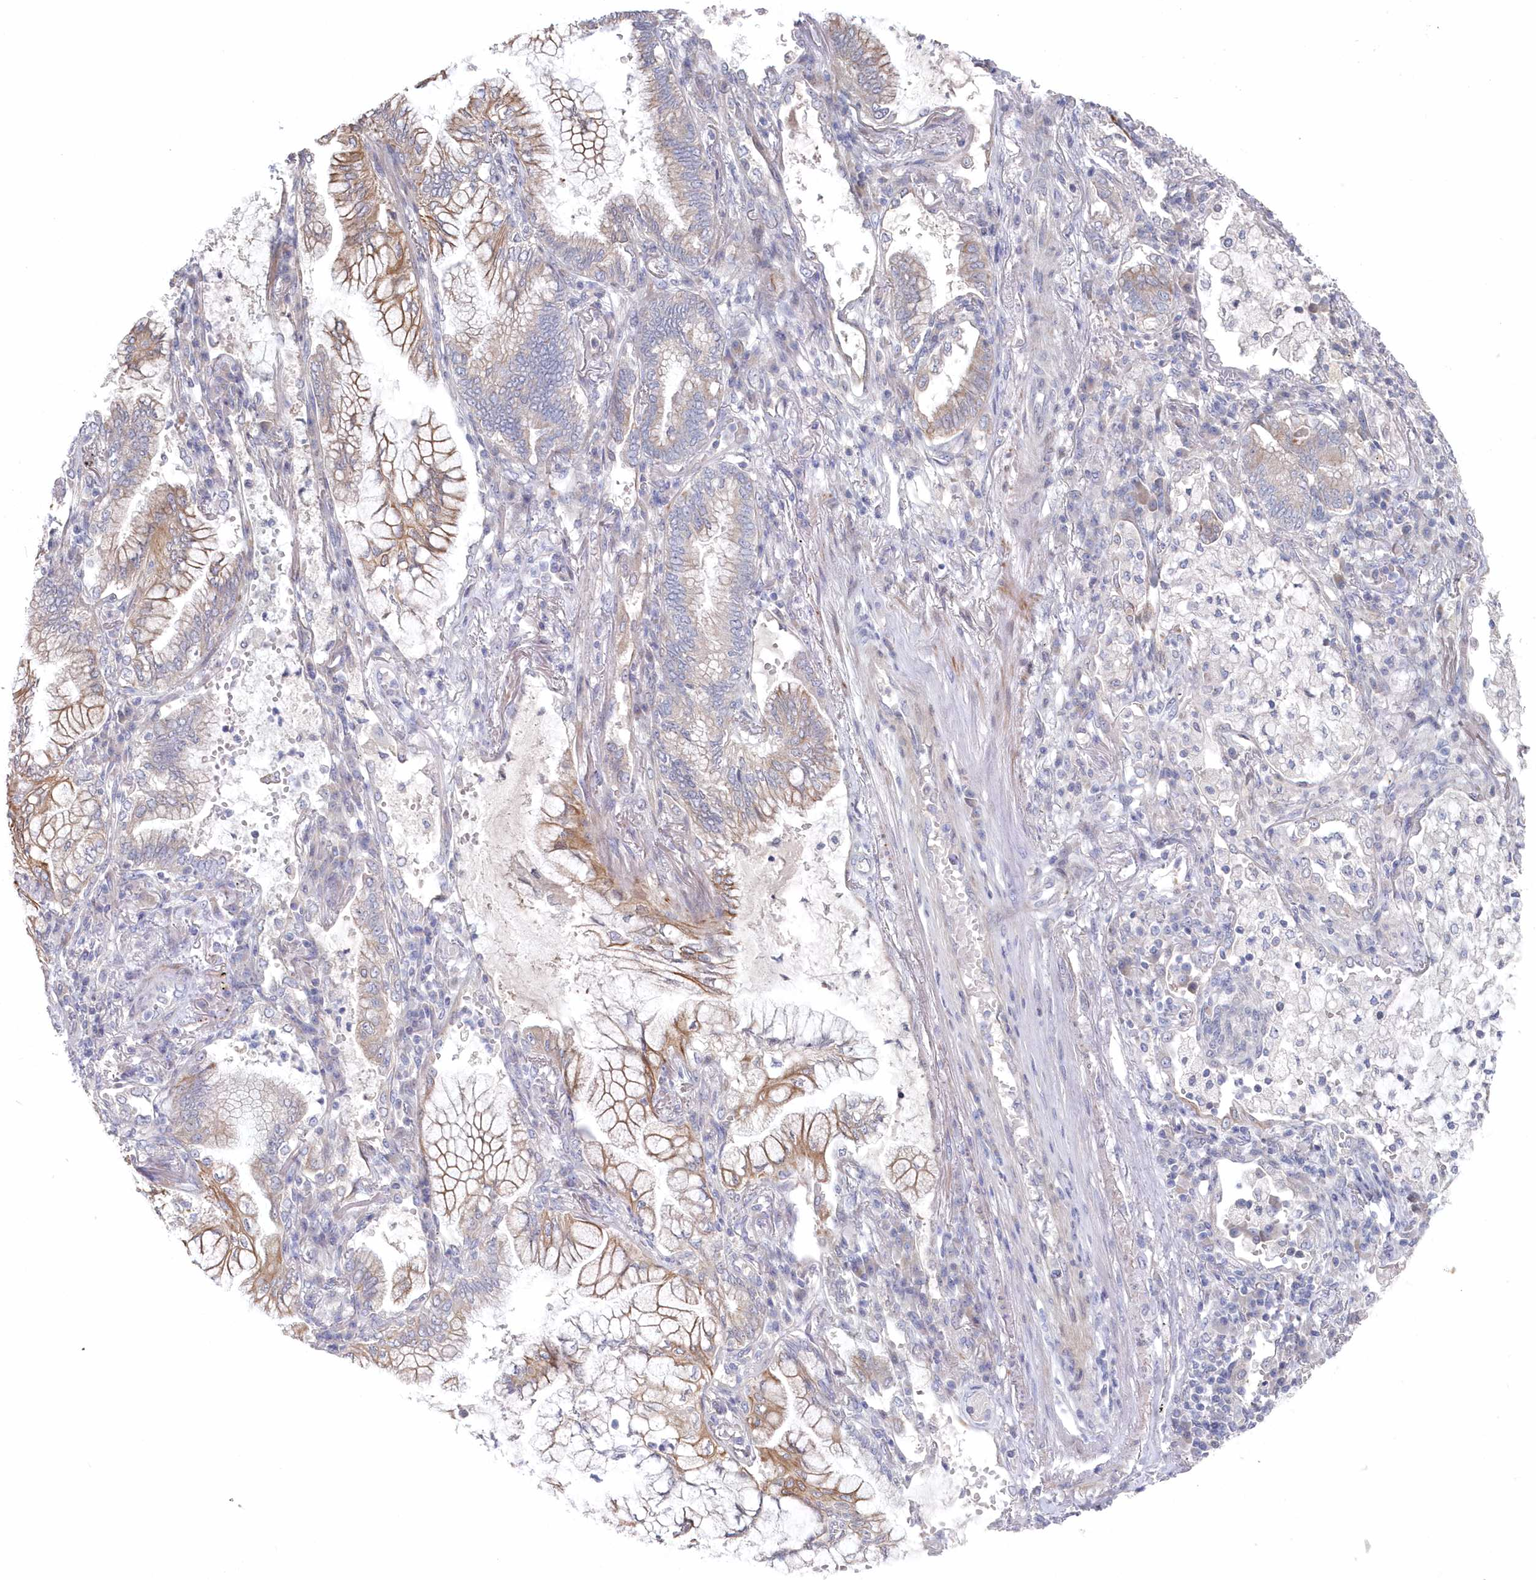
{"staining": {"intensity": "moderate", "quantity": "25%-75%", "location": "cytoplasmic/membranous"}, "tissue": "lung cancer", "cell_type": "Tumor cells", "image_type": "cancer", "snomed": [{"axis": "morphology", "description": "Adenocarcinoma, NOS"}, {"axis": "topography", "description": "Lung"}], "caption": "Immunohistochemistry (IHC) photomicrograph of neoplastic tissue: lung adenocarcinoma stained using immunohistochemistry demonstrates medium levels of moderate protein expression localized specifically in the cytoplasmic/membranous of tumor cells, appearing as a cytoplasmic/membranous brown color.", "gene": "KIAA1586", "patient": {"sex": "female", "age": 70}}